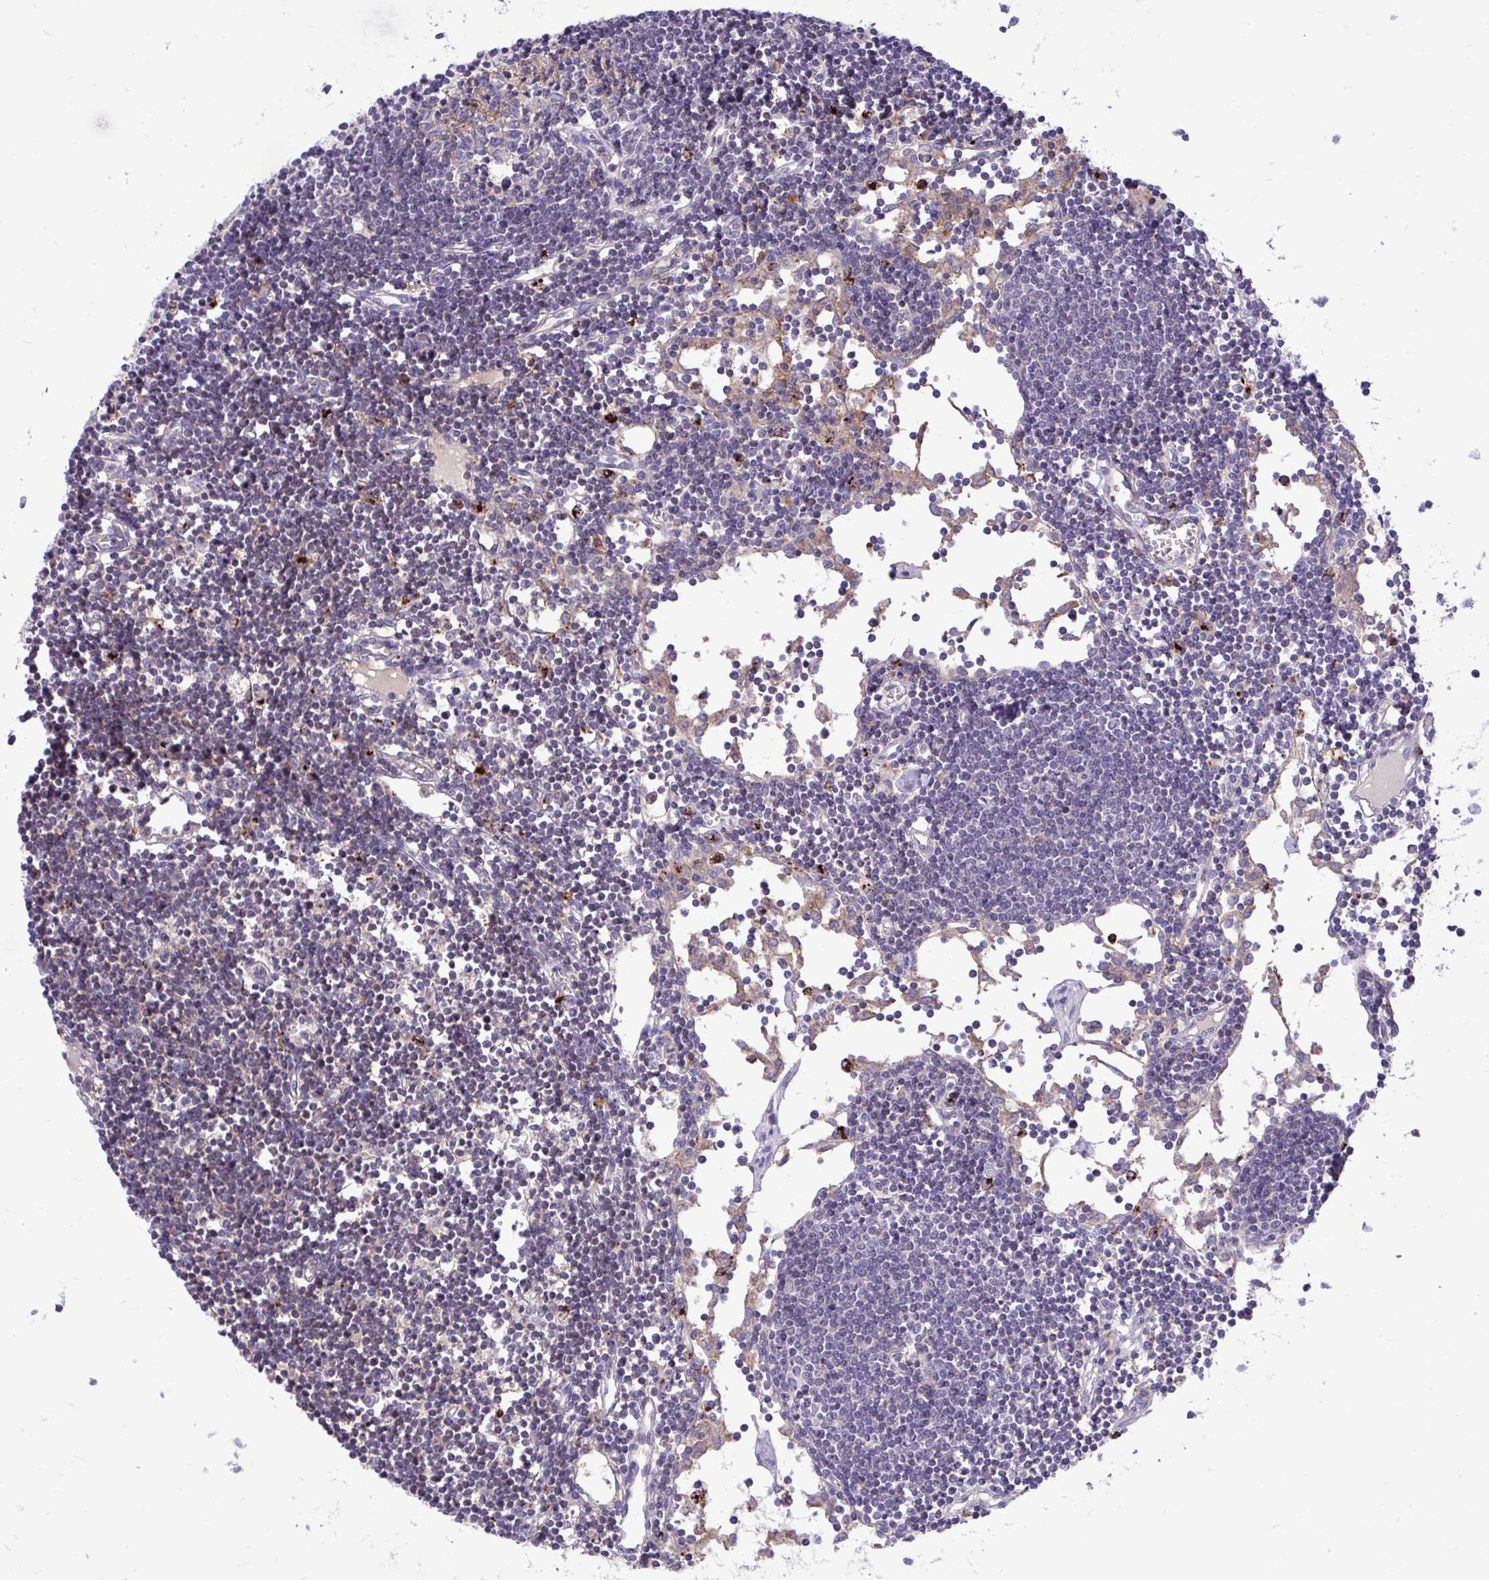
{"staining": {"intensity": "moderate", "quantity": "<25%", "location": "cytoplasmic/membranous"}, "tissue": "lymph node", "cell_type": "Germinal center cells", "image_type": "normal", "snomed": [{"axis": "morphology", "description": "Normal tissue, NOS"}, {"axis": "topography", "description": "Lymph node"}], "caption": "The image shows a brown stain indicating the presence of a protein in the cytoplasmic/membranous of germinal center cells in lymph node. (Stains: DAB (3,3'-diaminobenzidine) in brown, nuclei in blue, Microscopy: brightfield microscopy at high magnification).", "gene": "TP53I11", "patient": {"sex": "female", "age": 65}}